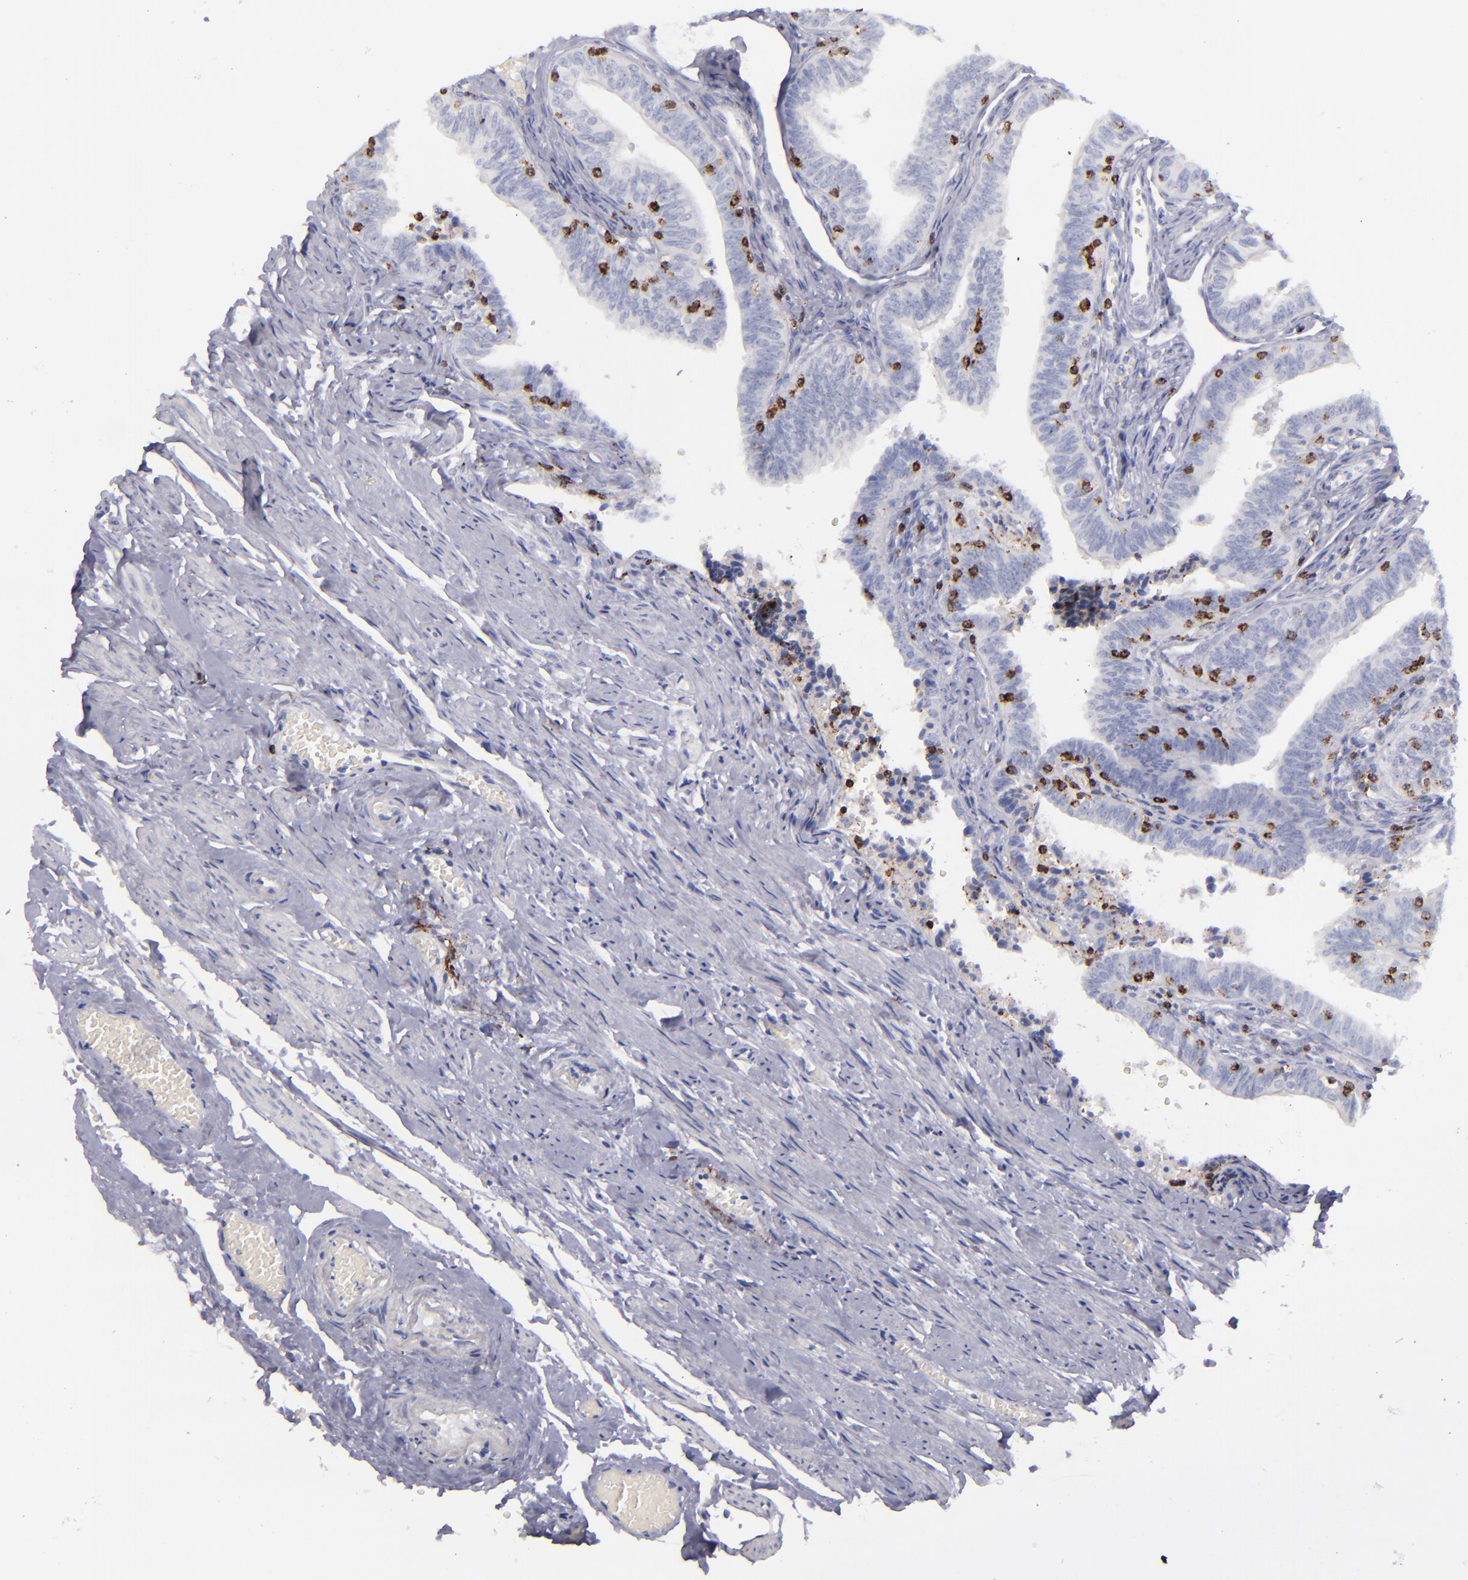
{"staining": {"intensity": "negative", "quantity": "none", "location": "none"}, "tissue": "fallopian tube", "cell_type": "Glandular cells", "image_type": "normal", "snomed": [{"axis": "morphology", "description": "Normal tissue, NOS"}, {"axis": "topography", "description": "Fallopian tube"}, {"axis": "topography", "description": "Ovary"}], "caption": "This photomicrograph is of unremarkable fallopian tube stained with IHC to label a protein in brown with the nuclei are counter-stained blue. There is no staining in glandular cells.", "gene": "CD2", "patient": {"sex": "female", "age": 69}}